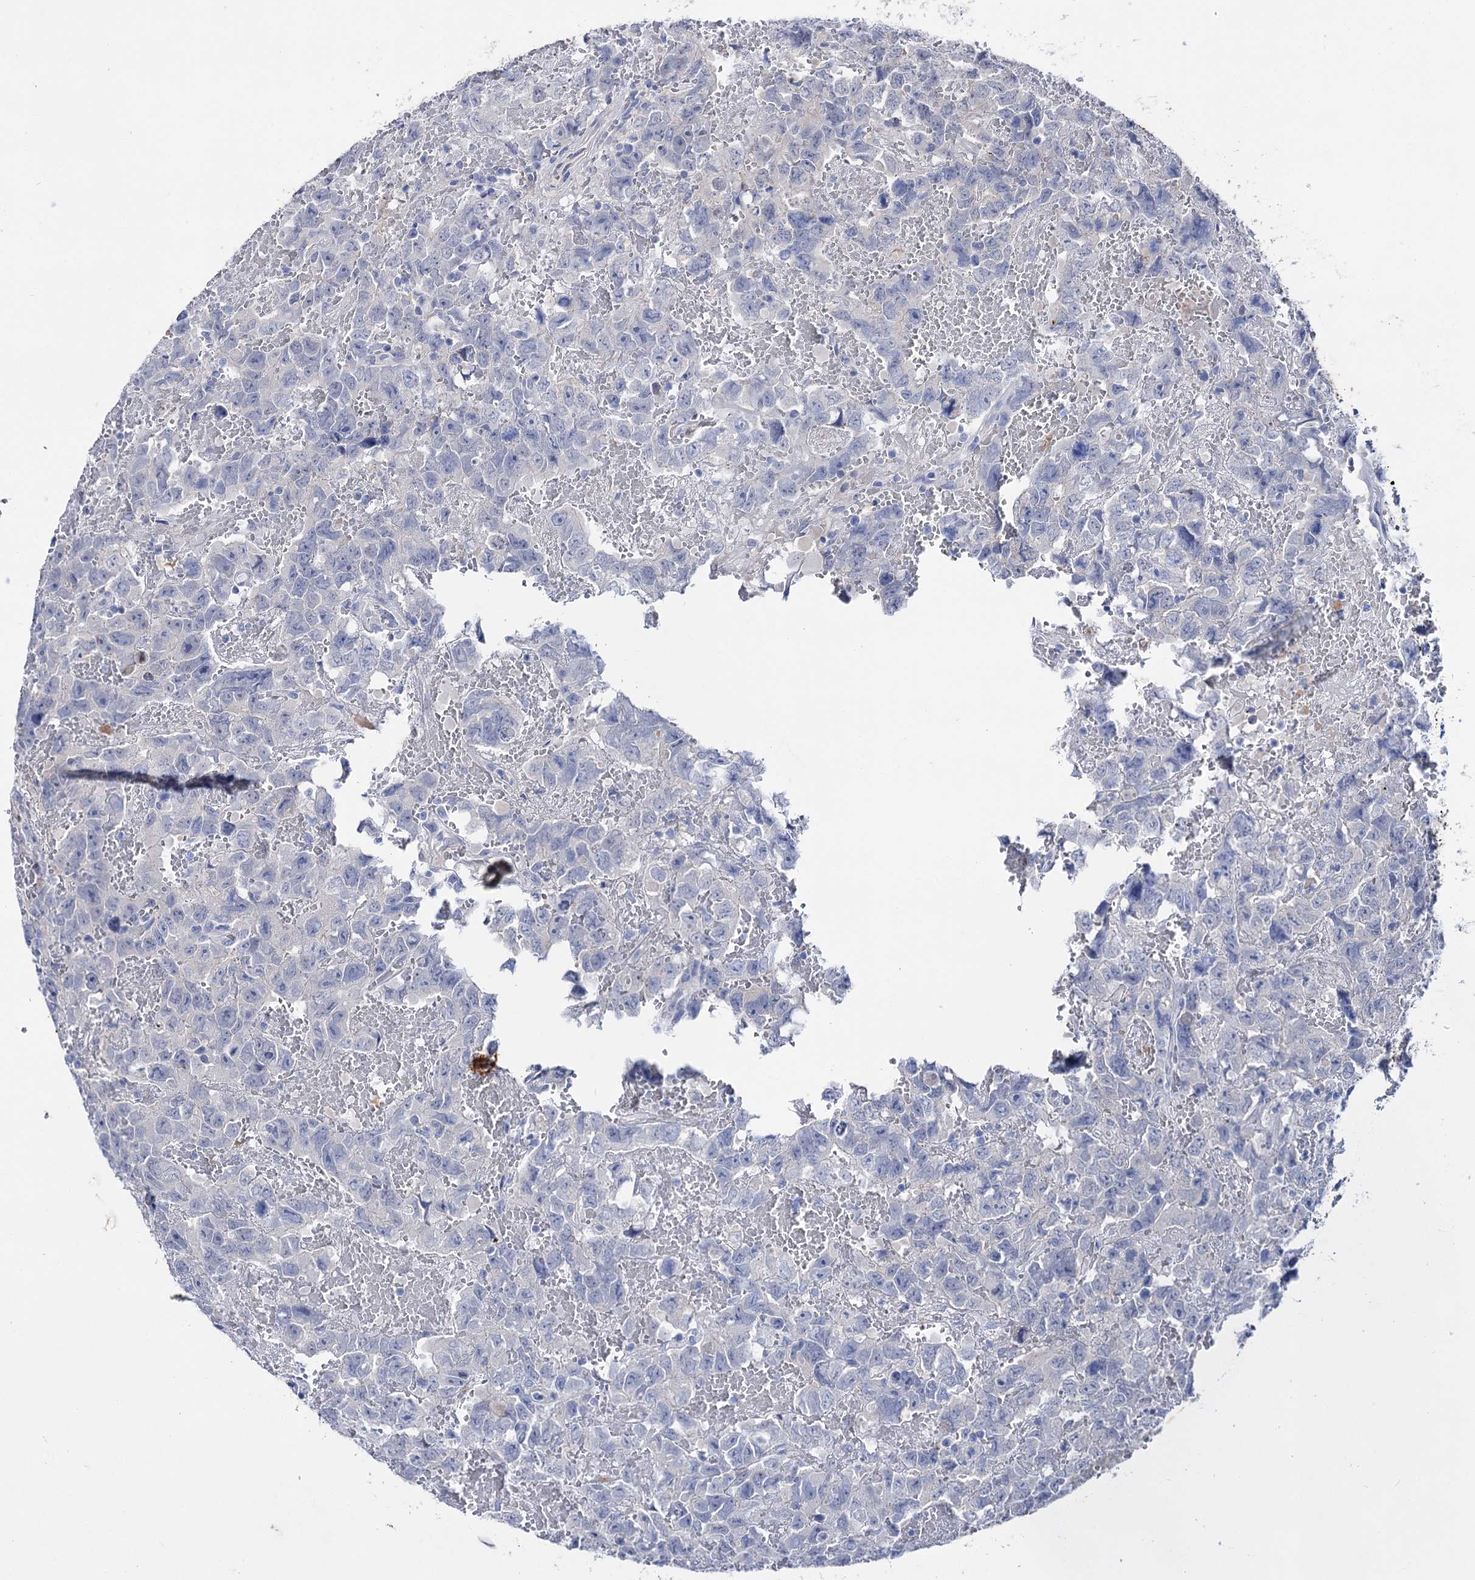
{"staining": {"intensity": "negative", "quantity": "none", "location": "none"}, "tissue": "testis cancer", "cell_type": "Tumor cells", "image_type": "cancer", "snomed": [{"axis": "morphology", "description": "Carcinoma, Embryonal, NOS"}, {"axis": "topography", "description": "Testis"}], "caption": "Micrograph shows no protein staining in tumor cells of embryonal carcinoma (testis) tissue.", "gene": "LYZL4", "patient": {"sex": "male", "age": 45}}